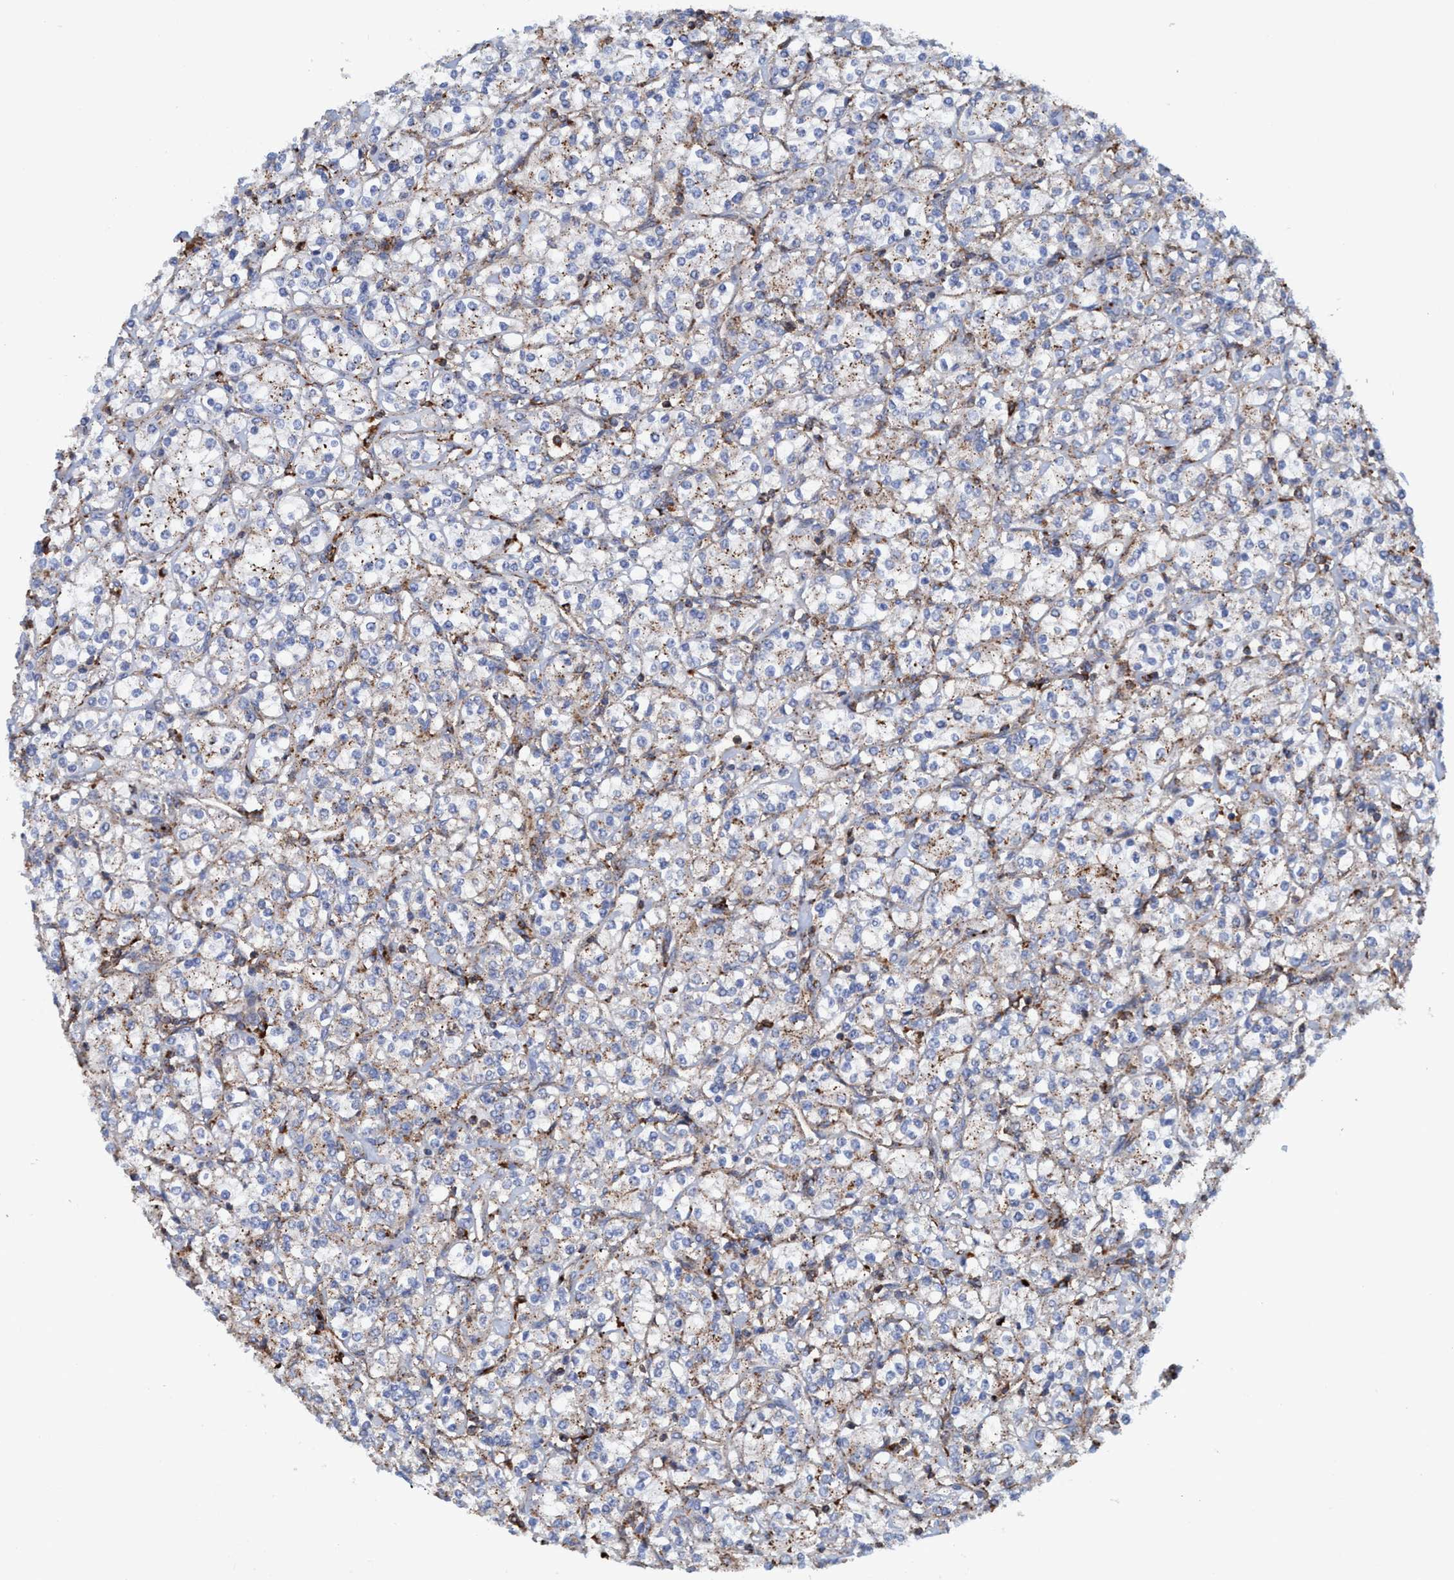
{"staining": {"intensity": "moderate", "quantity": "25%-75%", "location": "cytoplasmic/membranous"}, "tissue": "renal cancer", "cell_type": "Tumor cells", "image_type": "cancer", "snomed": [{"axis": "morphology", "description": "Adenocarcinoma, NOS"}, {"axis": "topography", "description": "Kidney"}], "caption": "Renal cancer (adenocarcinoma) stained for a protein shows moderate cytoplasmic/membranous positivity in tumor cells. The staining is performed using DAB (3,3'-diaminobenzidine) brown chromogen to label protein expression. The nuclei are counter-stained blue using hematoxylin.", "gene": "TRIM65", "patient": {"sex": "male", "age": 77}}